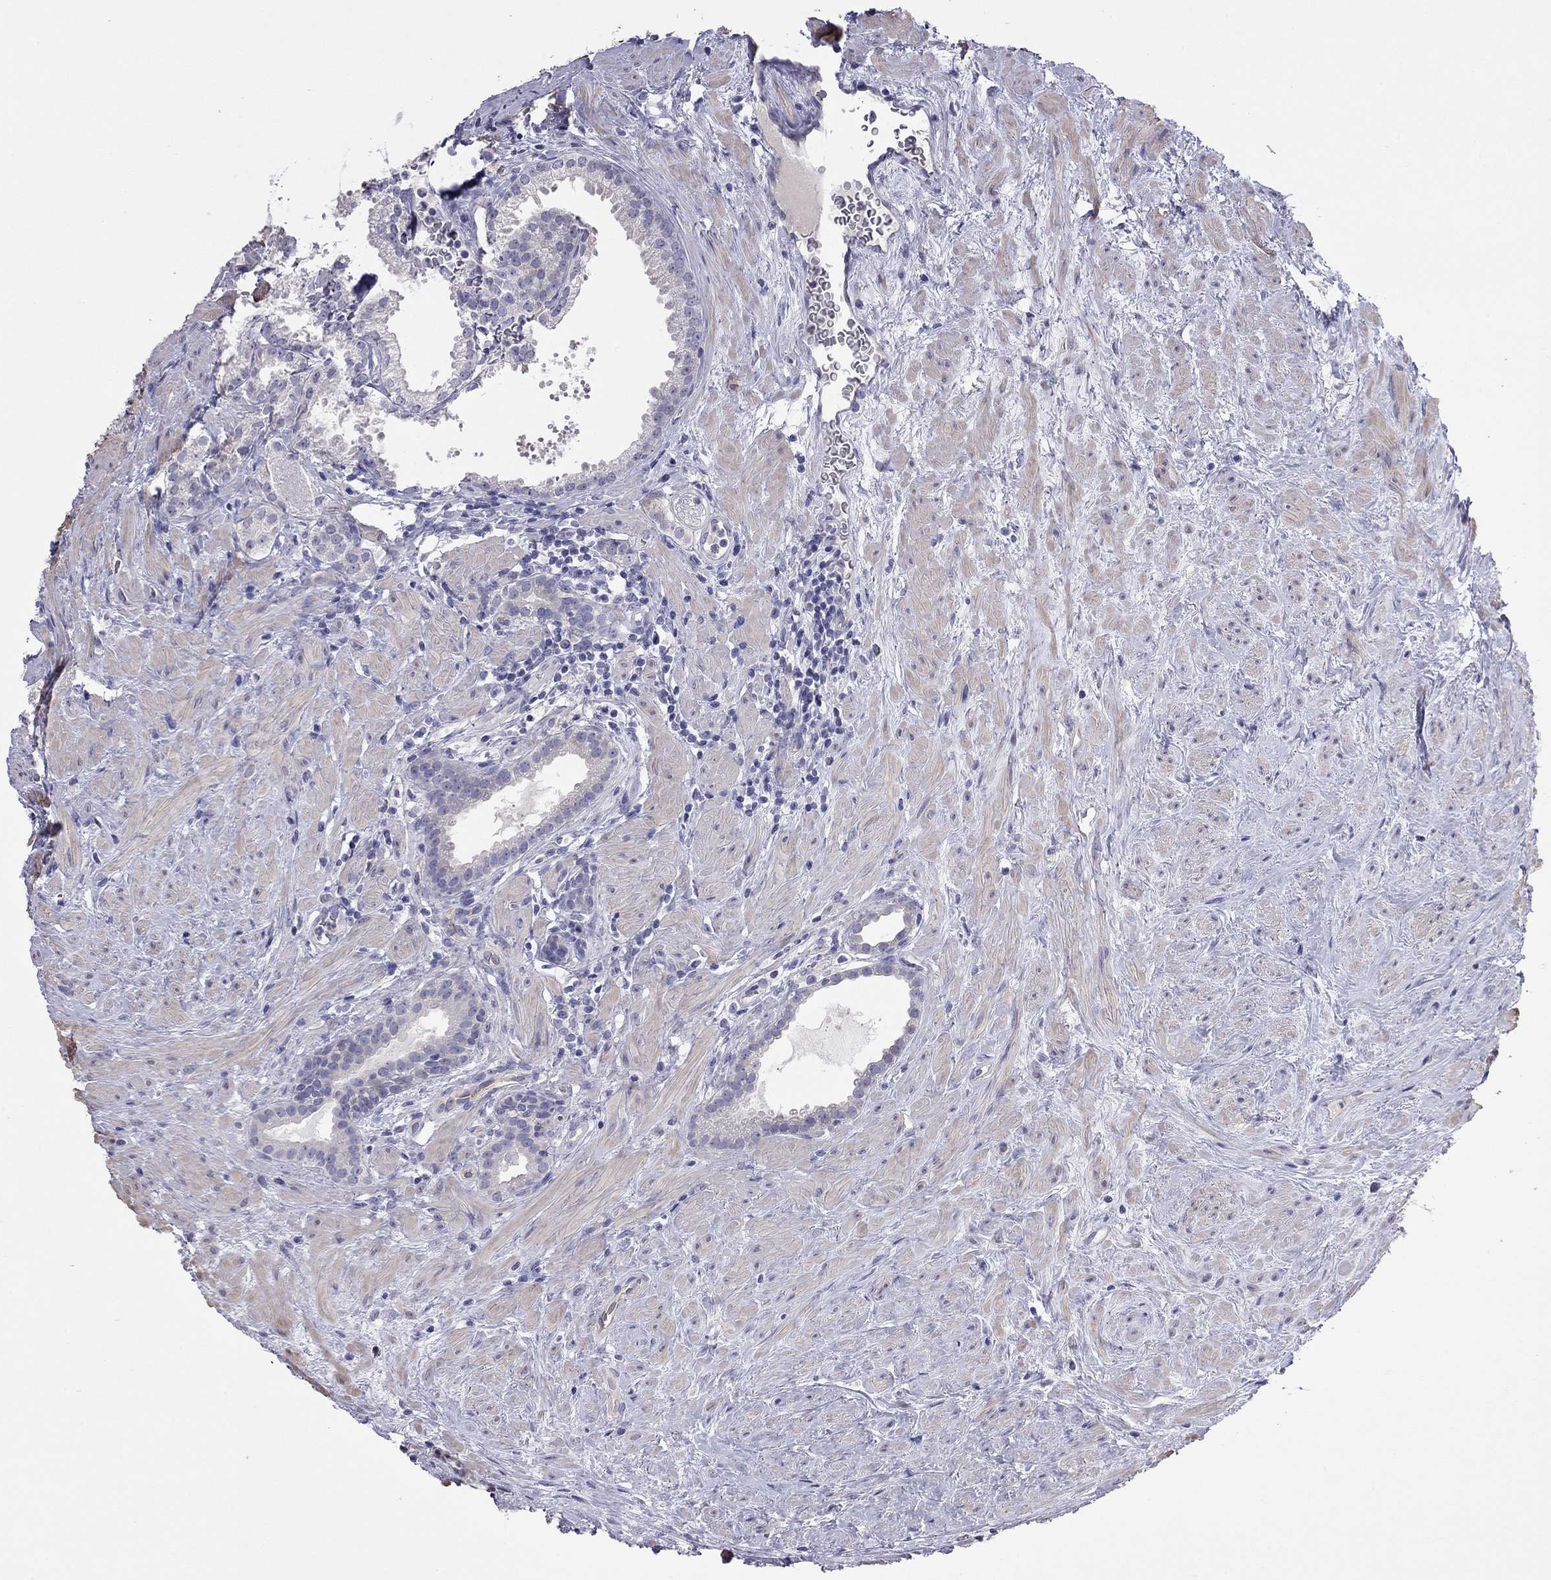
{"staining": {"intensity": "negative", "quantity": "none", "location": "none"}, "tissue": "prostate cancer", "cell_type": "Tumor cells", "image_type": "cancer", "snomed": [{"axis": "morphology", "description": "Adenocarcinoma, NOS"}, {"axis": "morphology", "description": "Adenocarcinoma, High grade"}, {"axis": "topography", "description": "Prostate"}], "caption": "The immunohistochemistry (IHC) photomicrograph has no significant positivity in tumor cells of prostate adenocarcinoma tissue. (Stains: DAB IHC with hematoxylin counter stain, Microscopy: brightfield microscopy at high magnification).", "gene": "FEZ1", "patient": {"sex": "male", "age": 64}}